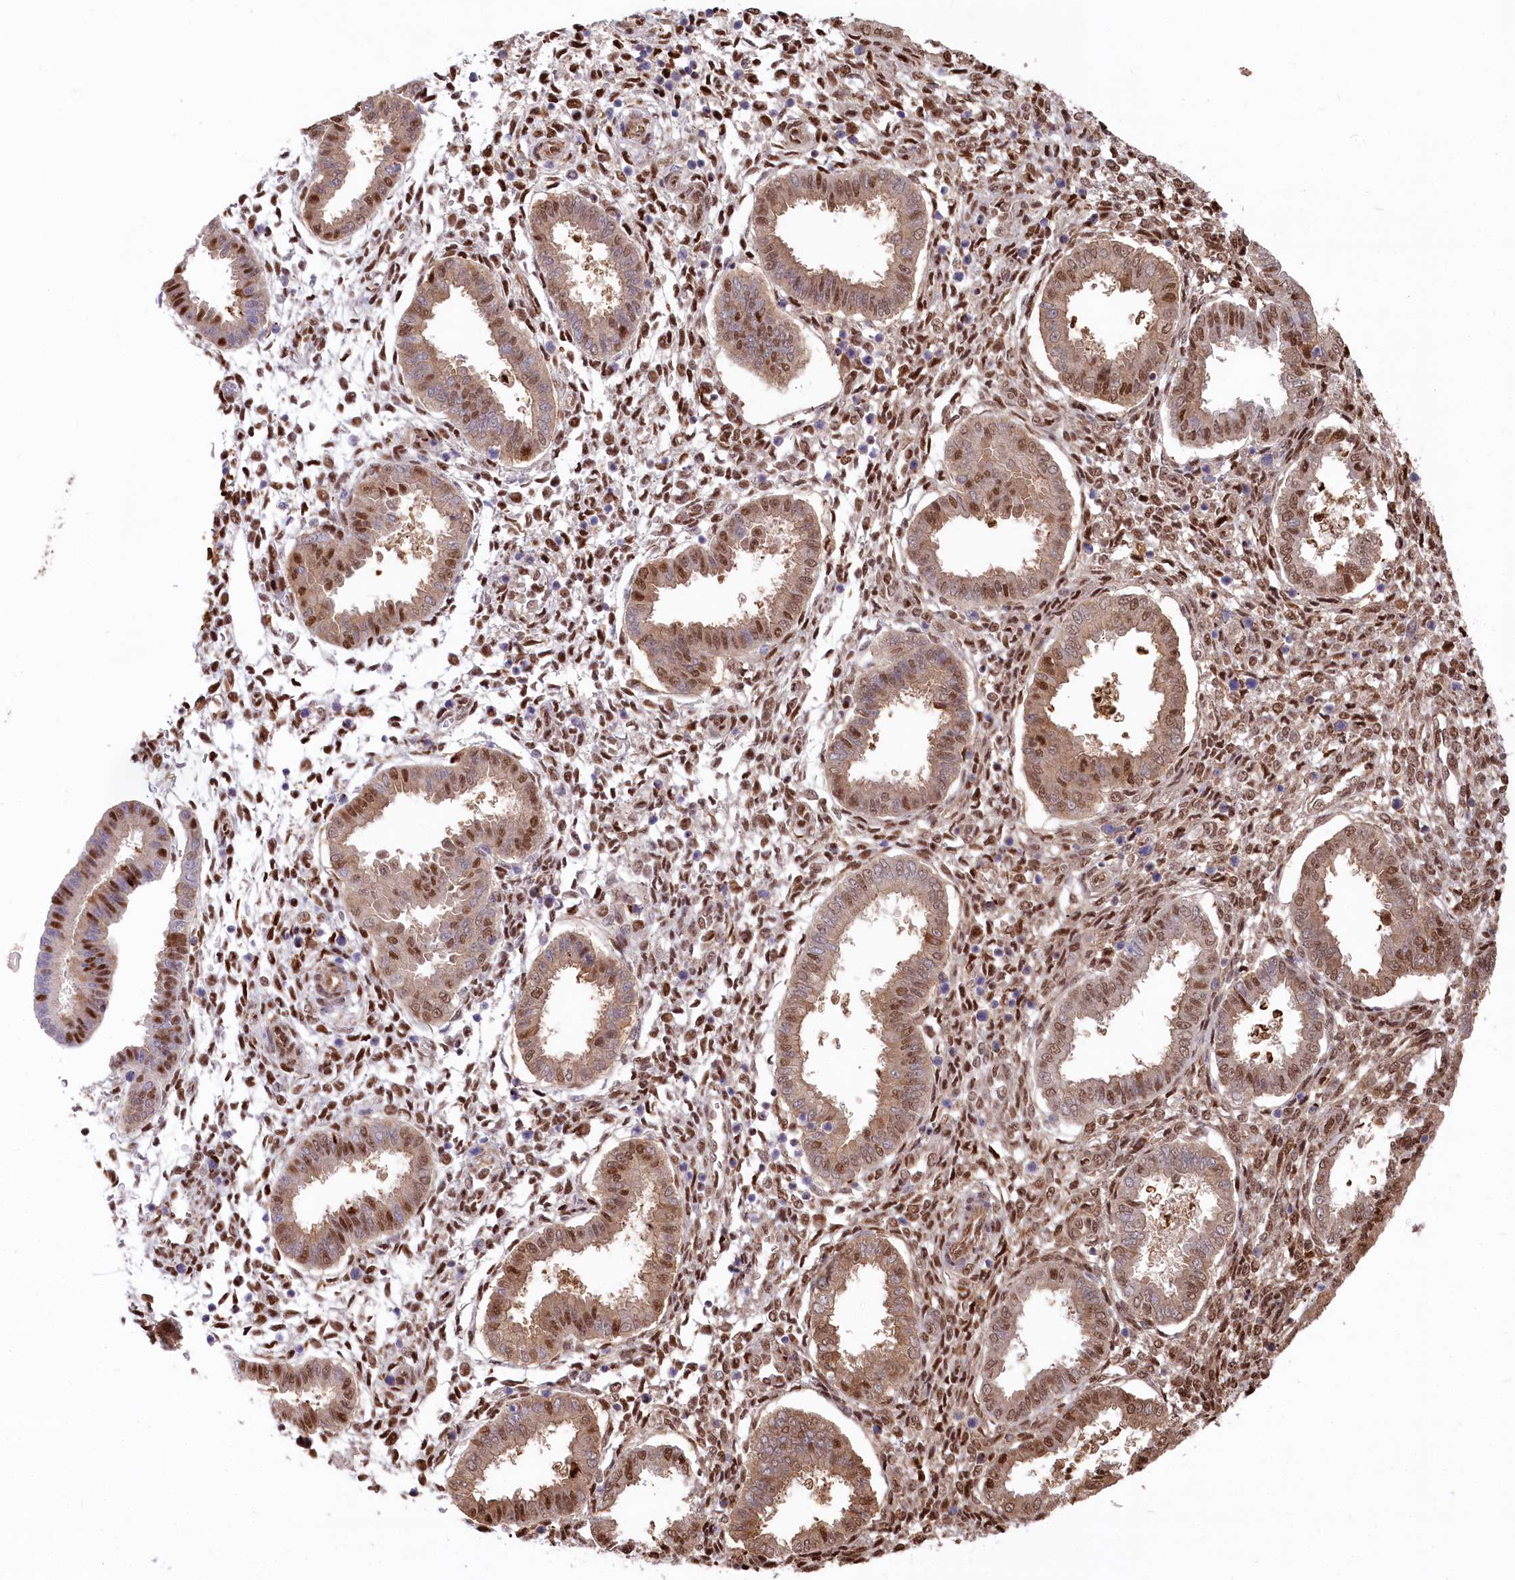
{"staining": {"intensity": "moderate", "quantity": "25%-75%", "location": "cytoplasmic/membranous,nuclear"}, "tissue": "endometrium", "cell_type": "Cells in endometrial stroma", "image_type": "normal", "snomed": [{"axis": "morphology", "description": "Normal tissue, NOS"}, {"axis": "topography", "description": "Endometrium"}], "caption": "This micrograph displays IHC staining of benign endometrium, with medium moderate cytoplasmic/membranous,nuclear staining in approximately 25%-75% of cells in endometrial stroma.", "gene": "PSMA1", "patient": {"sex": "female", "age": 24}}